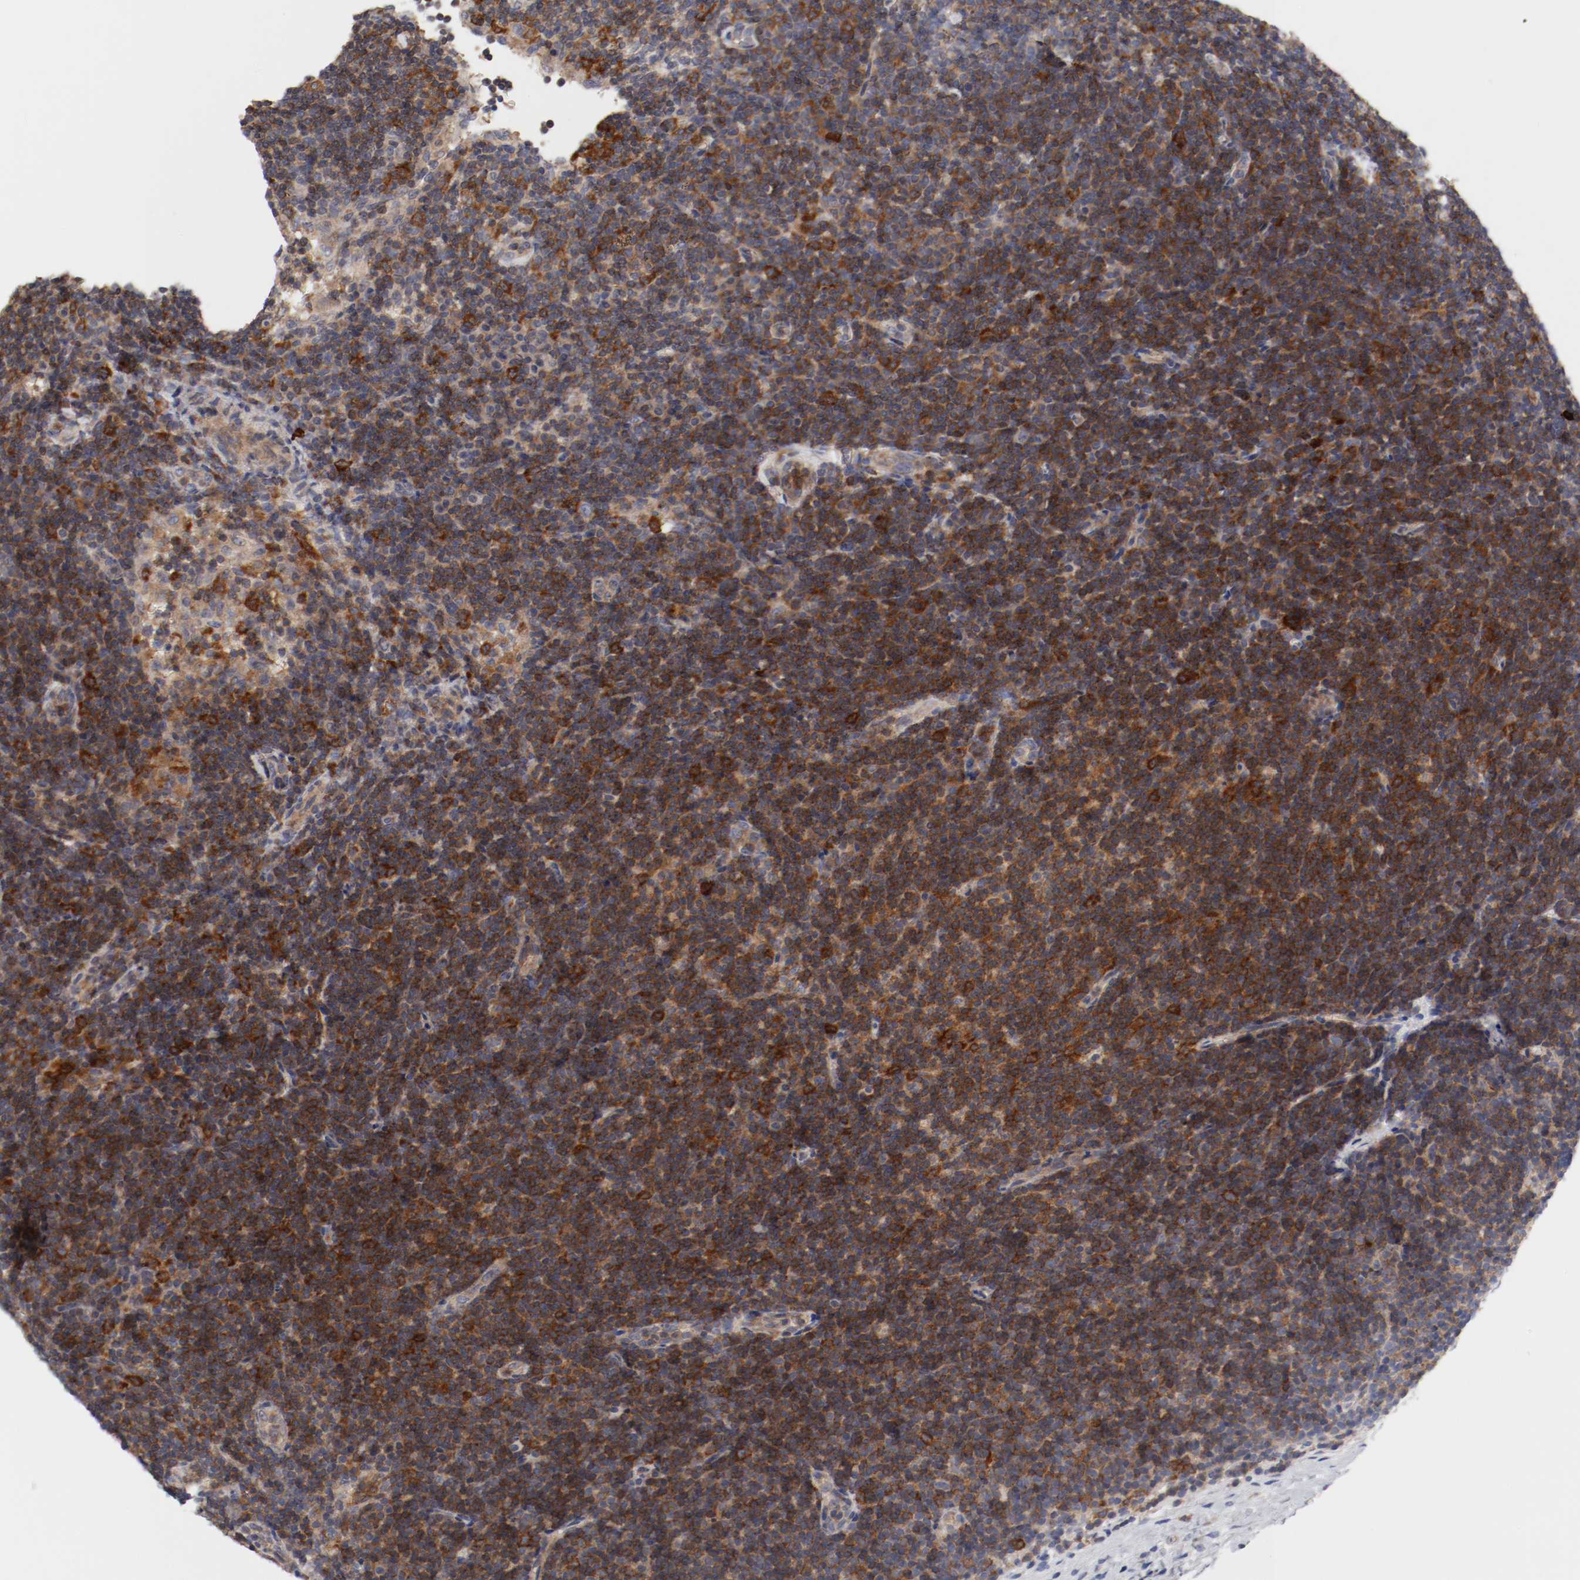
{"staining": {"intensity": "strong", "quantity": ">75%", "location": "cytoplasmic/membranous"}, "tissue": "lymphoma", "cell_type": "Tumor cells", "image_type": "cancer", "snomed": [{"axis": "morphology", "description": "Malignant lymphoma, non-Hodgkin's type, Low grade"}, {"axis": "topography", "description": "Lymph node"}], "caption": "Immunohistochemical staining of human malignant lymphoma, non-Hodgkin's type (low-grade) shows high levels of strong cytoplasmic/membranous staining in about >75% of tumor cells.", "gene": "CBL", "patient": {"sex": "male", "age": 70}}